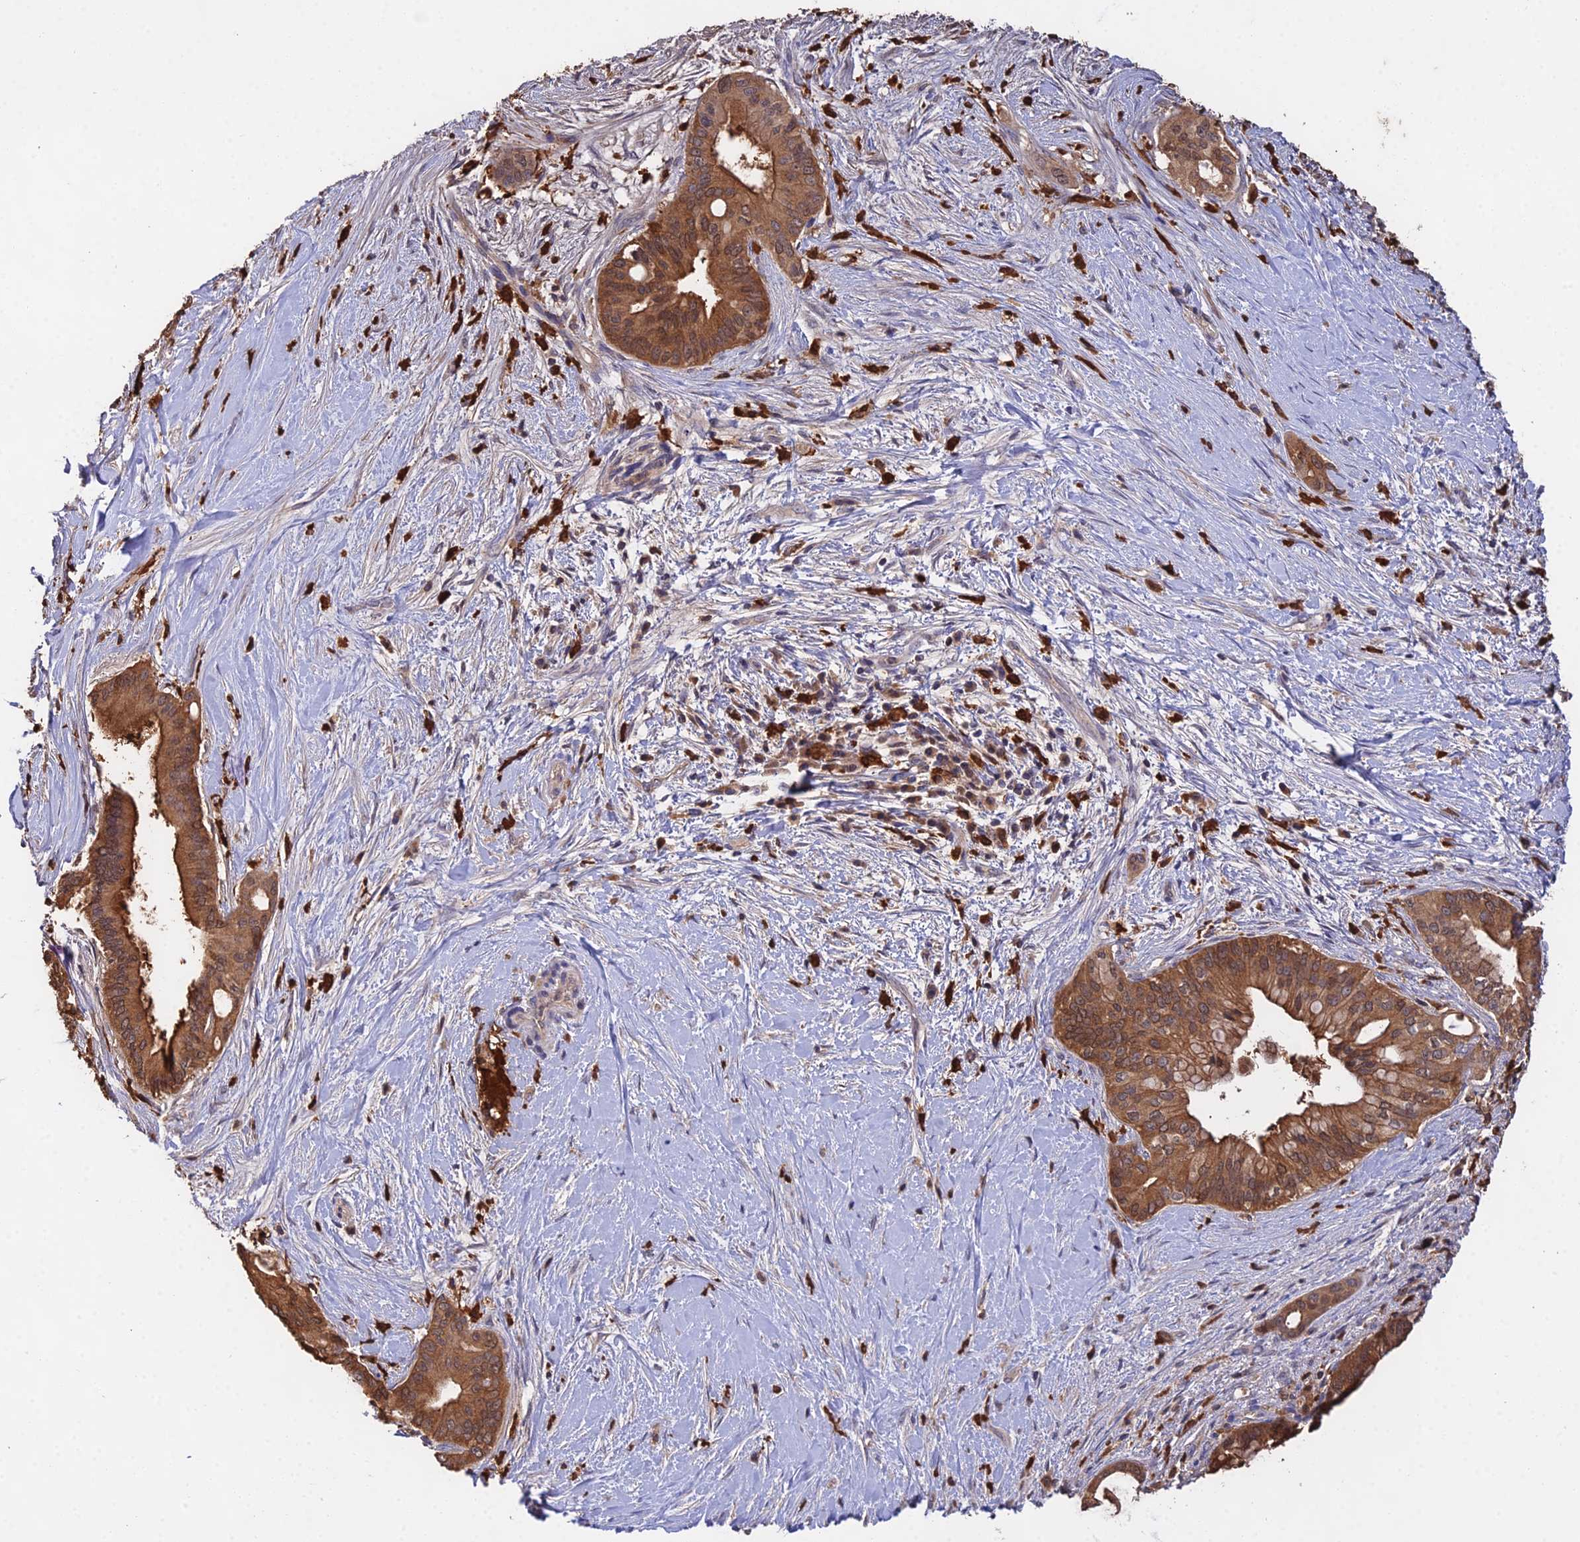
{"staining": {"intensity": "strong", "quantity": ">75%", "location": "cytoplasmic/membranous"}, "tissue": "pancreatic cancer", "cell_type": "Tumor cells", "image_type": "cancer", "snomed": [{"axis": "morphology", "description": "Adenocarcinoma, NOS"}, {"axis": "topography", "description": "Pancreas"}], "caption": "This is an image of immunohistochemistry staining of pancreatic adenocarcinoma, which shows strong positivity in the cytoplasmic/membranous of tumor cells.", "gene": "FBP1", "patient": {"sex": "male", "age": 46}}